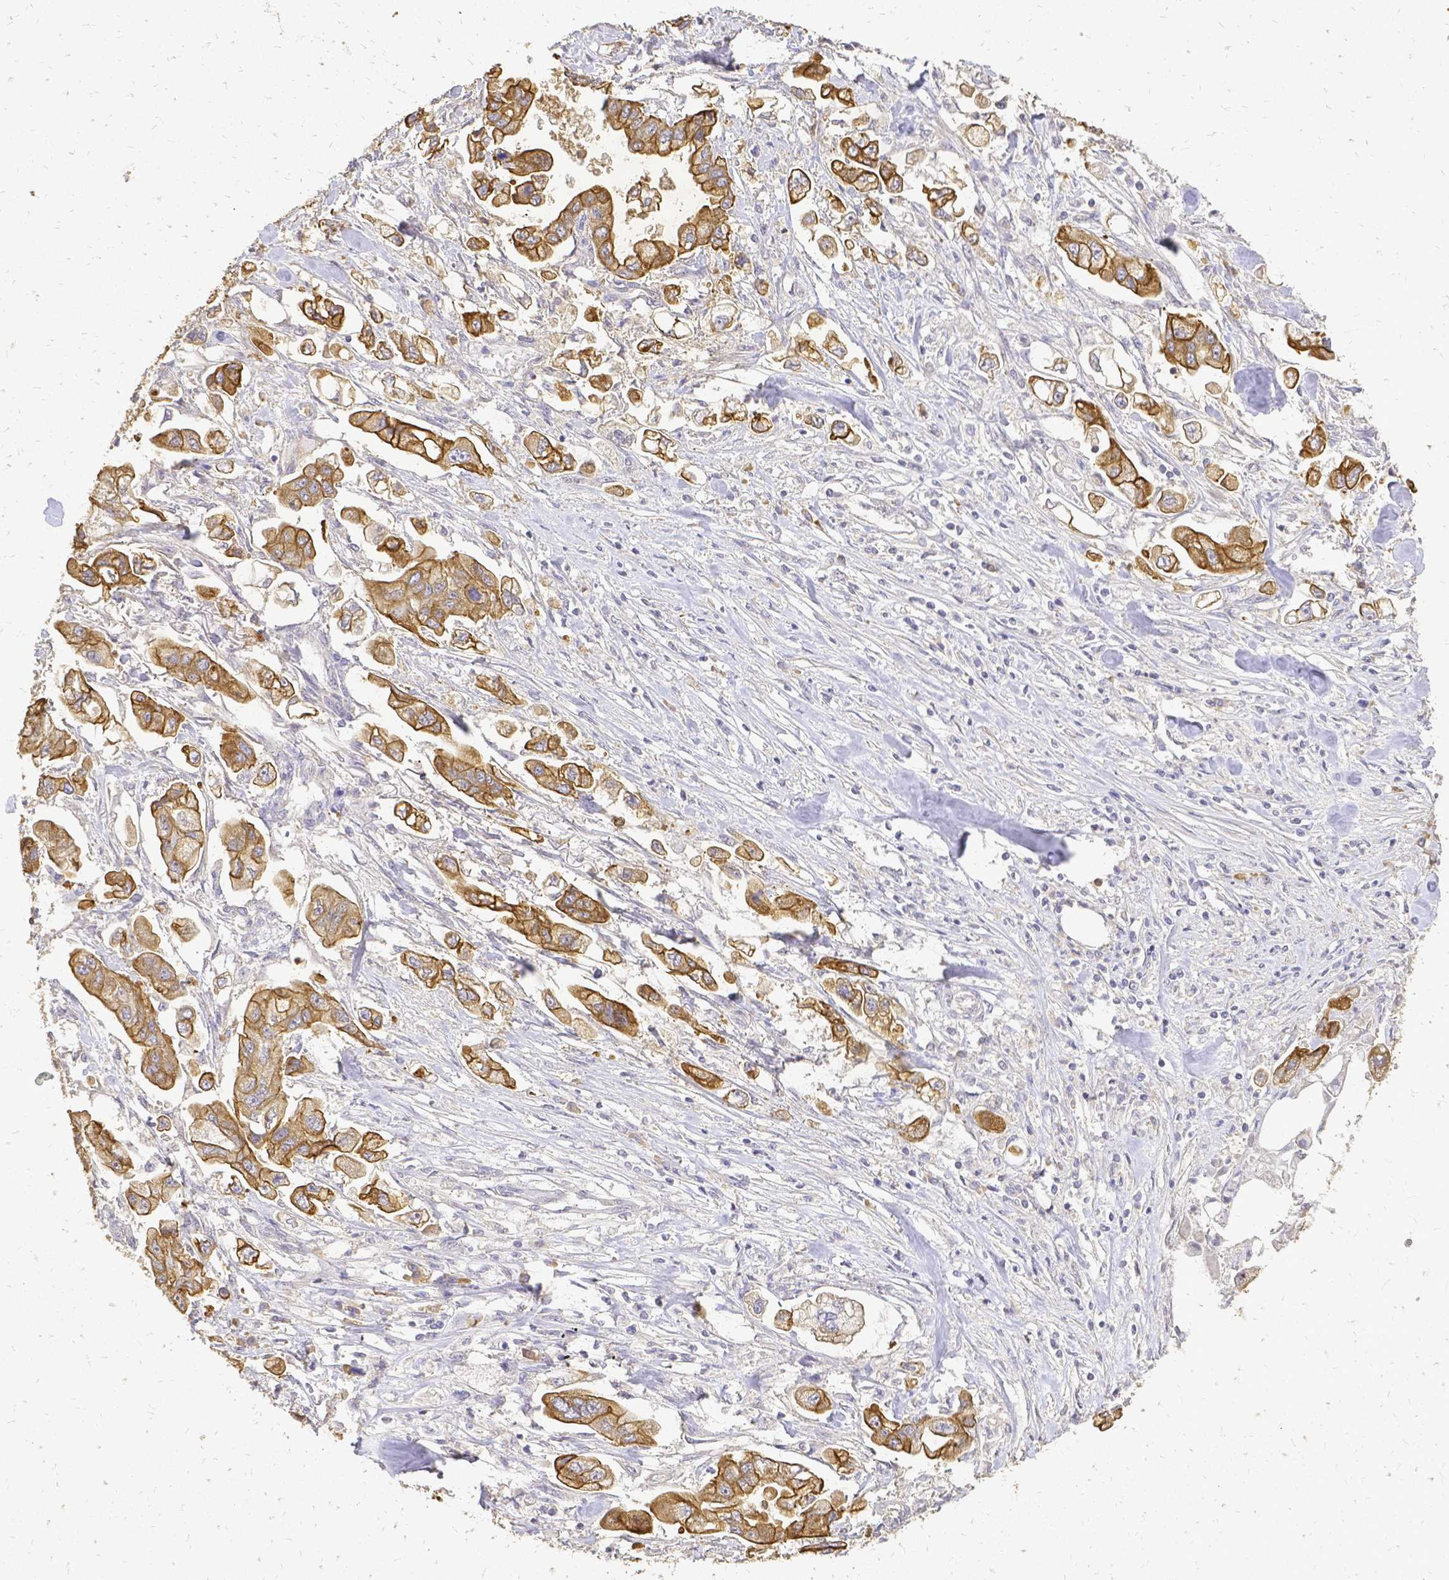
{"staining": {"intensity": "moderate", "quantity": ">75%", "location": "cytoplasmic/membranous"}, "tissue": "stomach cancer", "cell_type": "Tumor cells", "image_type": "cancer", "snomed": [{"axis": "morphology", "description": "Adenocarcinoma, NOS"}, {"axis": "topography", "description": "Stomach"}], "caption": "Protein analysis of stomach cancer tissue displays moderate cytoplasmic/membranous staining in approximately >75% of tumor cells. (brown staining indicates protein expression, while blue staining denotes nuclei).", "gene": "CIB1", "patient": {"sex": "male", "age": 62}}